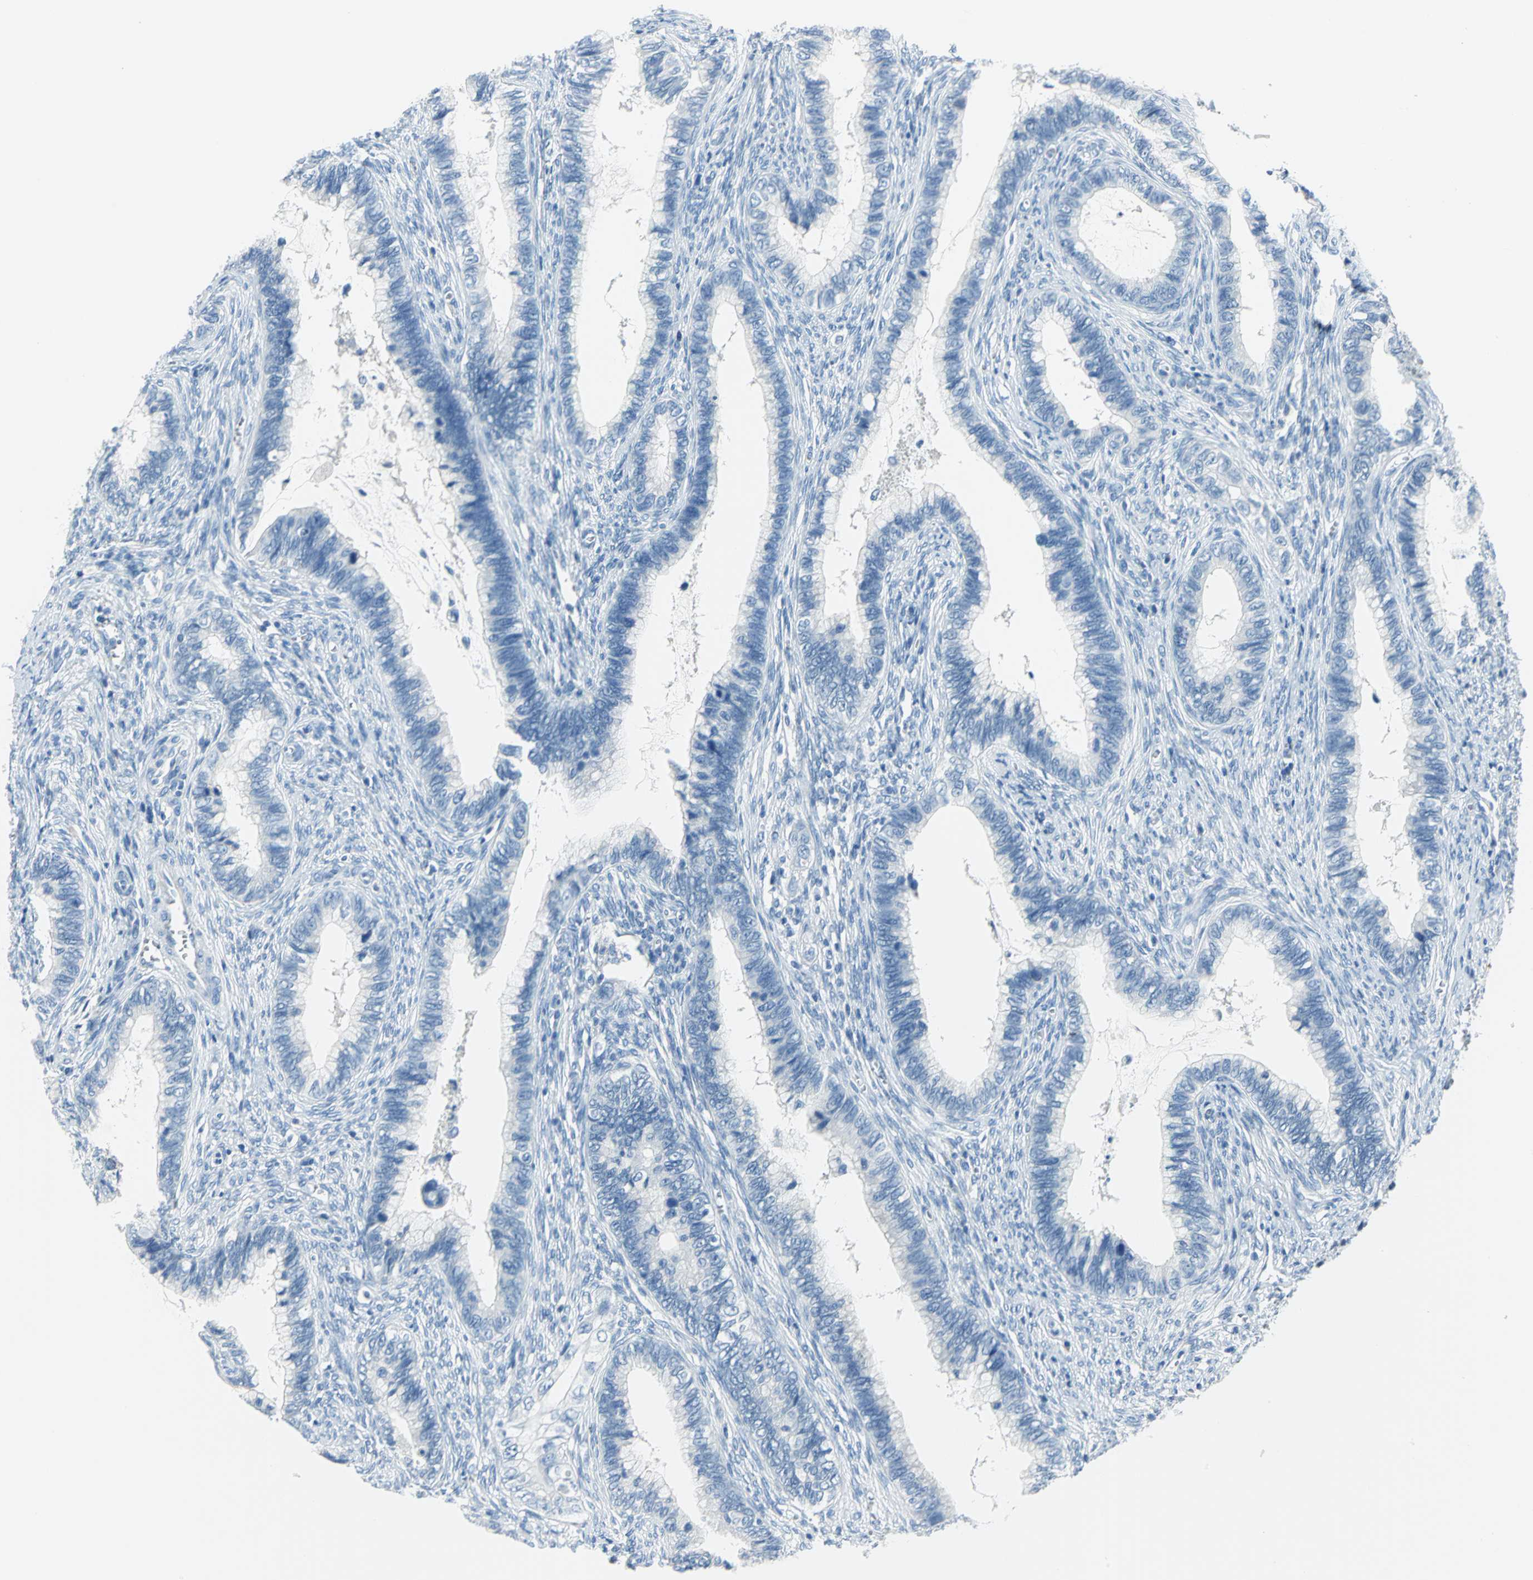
{"staining": {"intensity": "negative", "quantity": "none", "location": "none"}, "tissue": "cervical cancer", "cell_type": "Tumor cells", "image_type": "cancer", "snomed": [{"axis": "morphology", "description": "Adenocarcinoma, NOS"}, {"axis": "topography", "description": "Cervix"}], "caption": "This is an immunohistochemistry image of human adenocarcinoma (cervical). There is no staining in tumor cells.", "gene": "PKLR", "patient": {"sex": "female", "age": 44}}